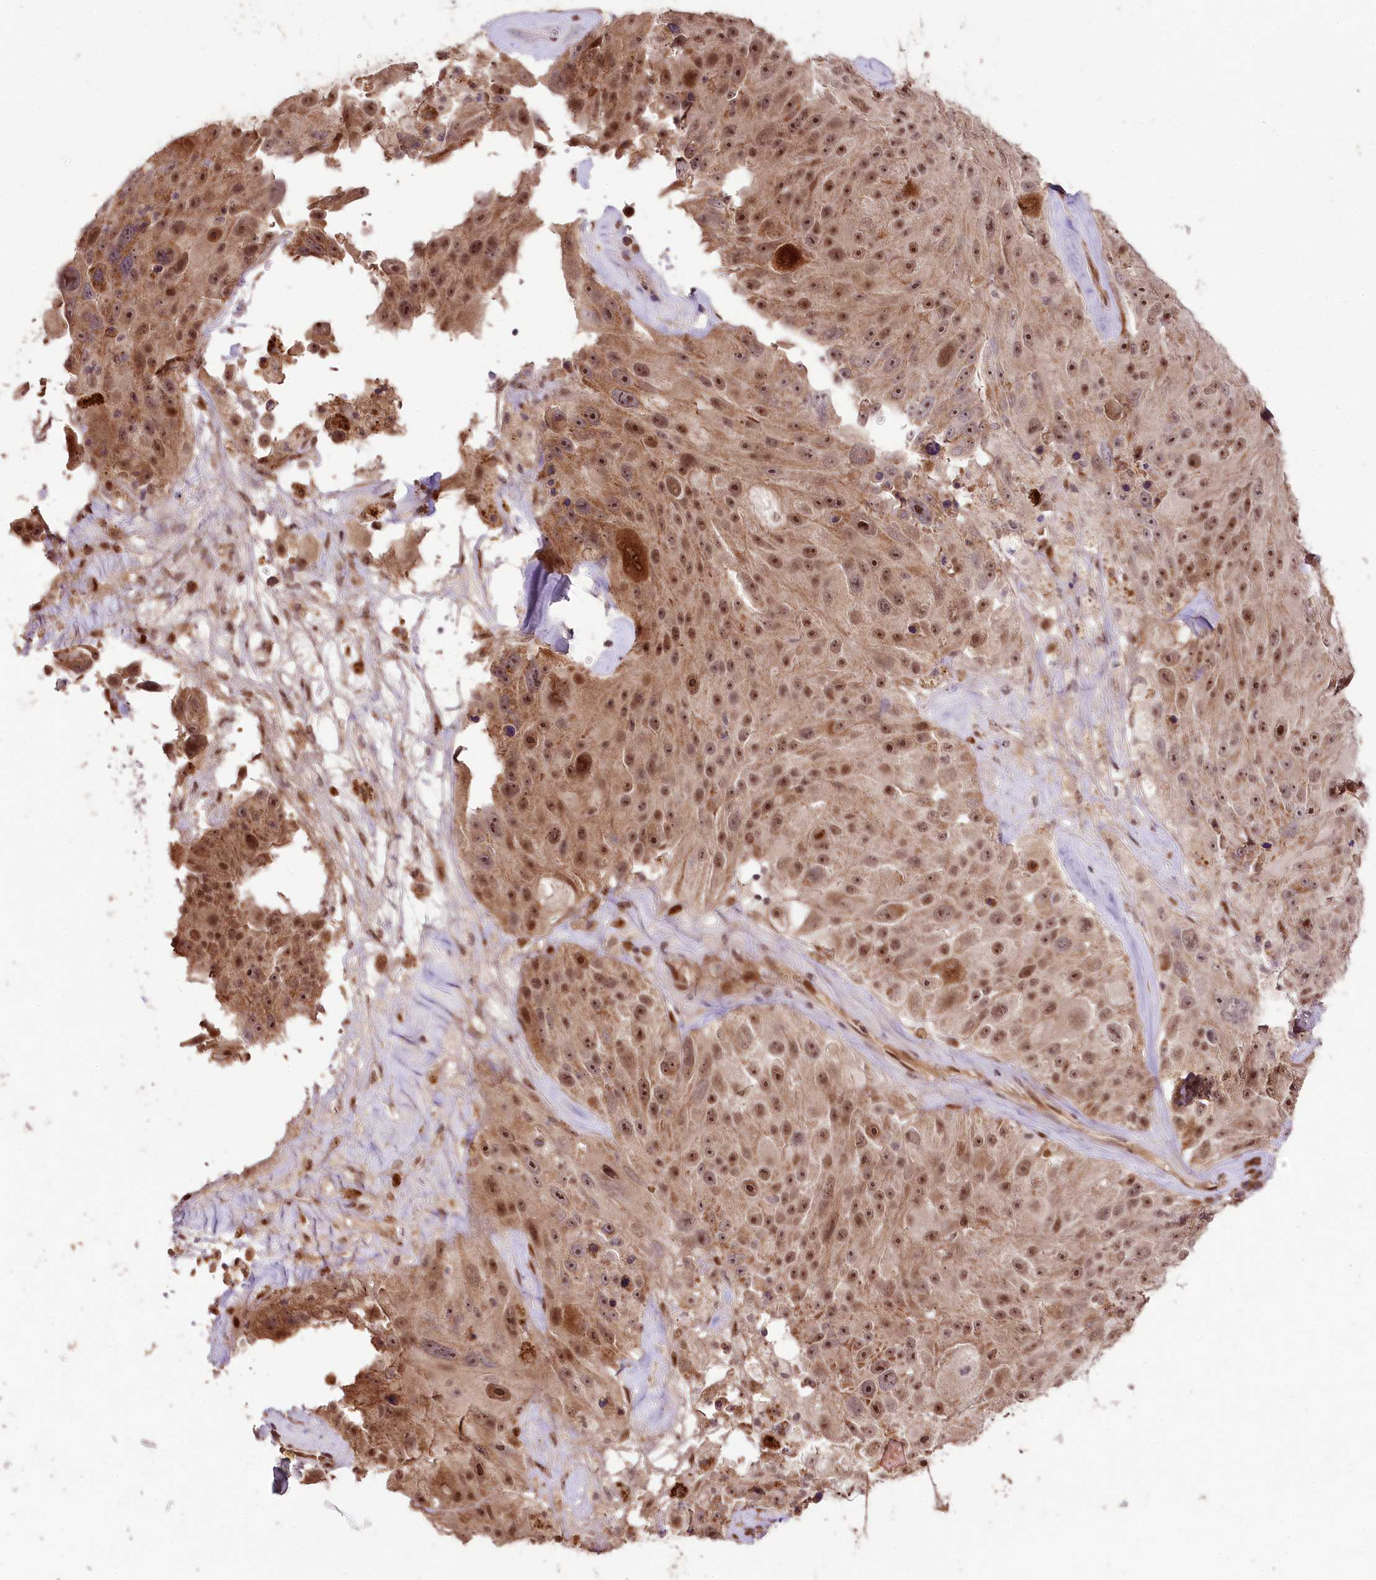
{"staining": {"intensity": "moderate", "quantity": ">75%", "location": "cytoplasmic/membranous,nuclear"}, "tissue": "melanoma", "cell_type": "Tumor cells", "image_type": "cancer", "snomed": [{"axis": "morphology", "description": "Malignant melanoma, Metastatic site"}, {"axis": "topography", "description": "Lymph node"}], "caption": "The image reveals staining of melanoma, revealing moderate cytoplasmic/membranous and nuclear protein expression (brown color) within tumor cells.", "gene": "DMP1", "patient": {"sex": "male", "age": 62}}